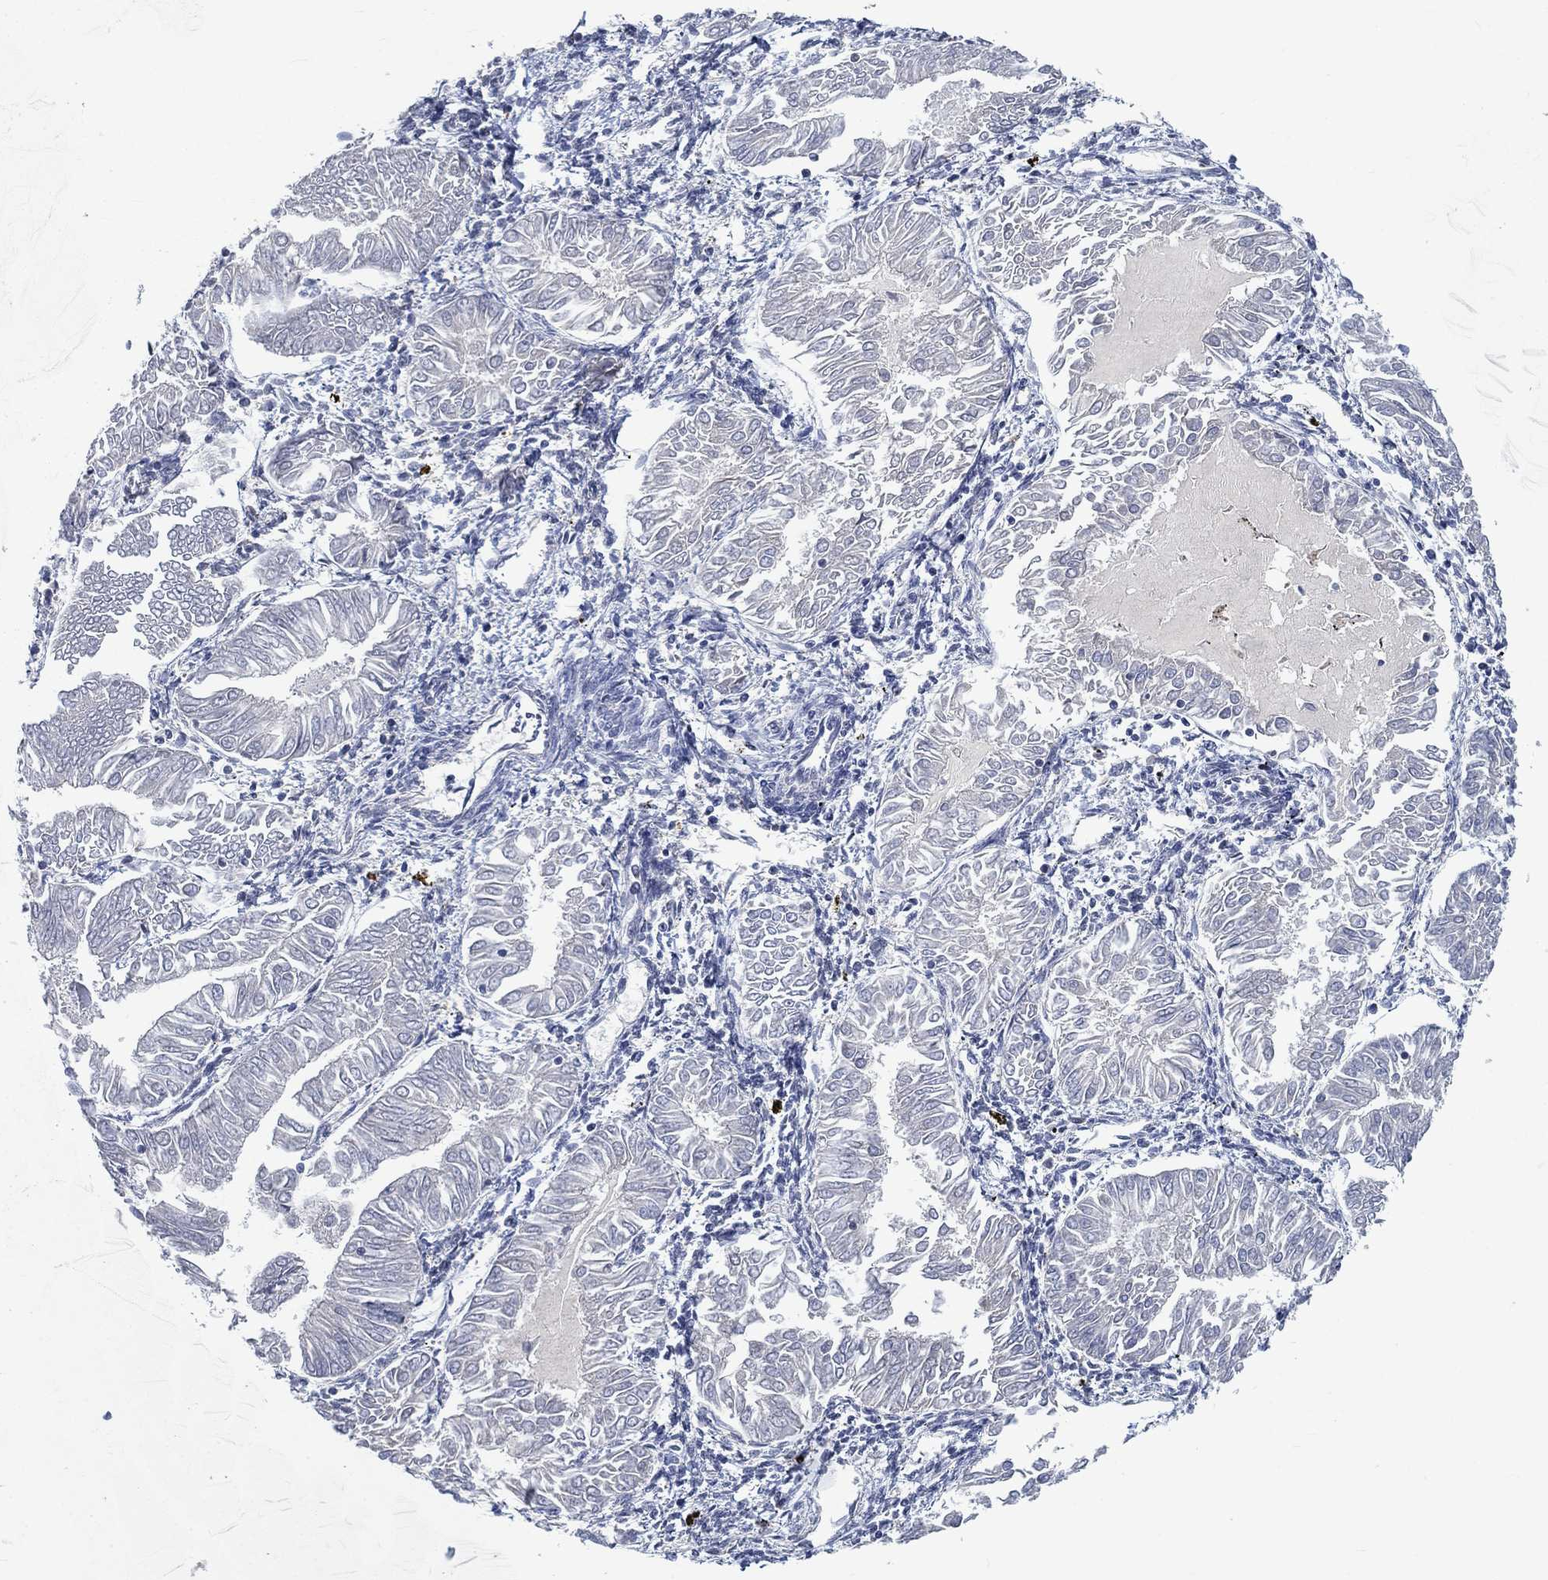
{"staining": {"intensity": "negative", "quantity": "none", "location": "none"}, "tissue": "endometrial cancer", "cell_type": "Tumor cells", "image_type": "cancer", "snomed": [{"axis": "morphology", "description": "Adenocarcinoma, NOS"}, {"axis": "topography", "description": "Endometrium"}], "caption": "Protein analysis of adenocarcinoma (endometrial) shows no significant expression in tumor cells. The staining was performed using DAB (3,3'-diaminobenzidine) to visualize the protein expression in brown, while the nuclei were stained in blue with hematoxylin (Magnification: 20x).", "gene": "YLPM1", "patient": {"sex": "female", "age": 53}}